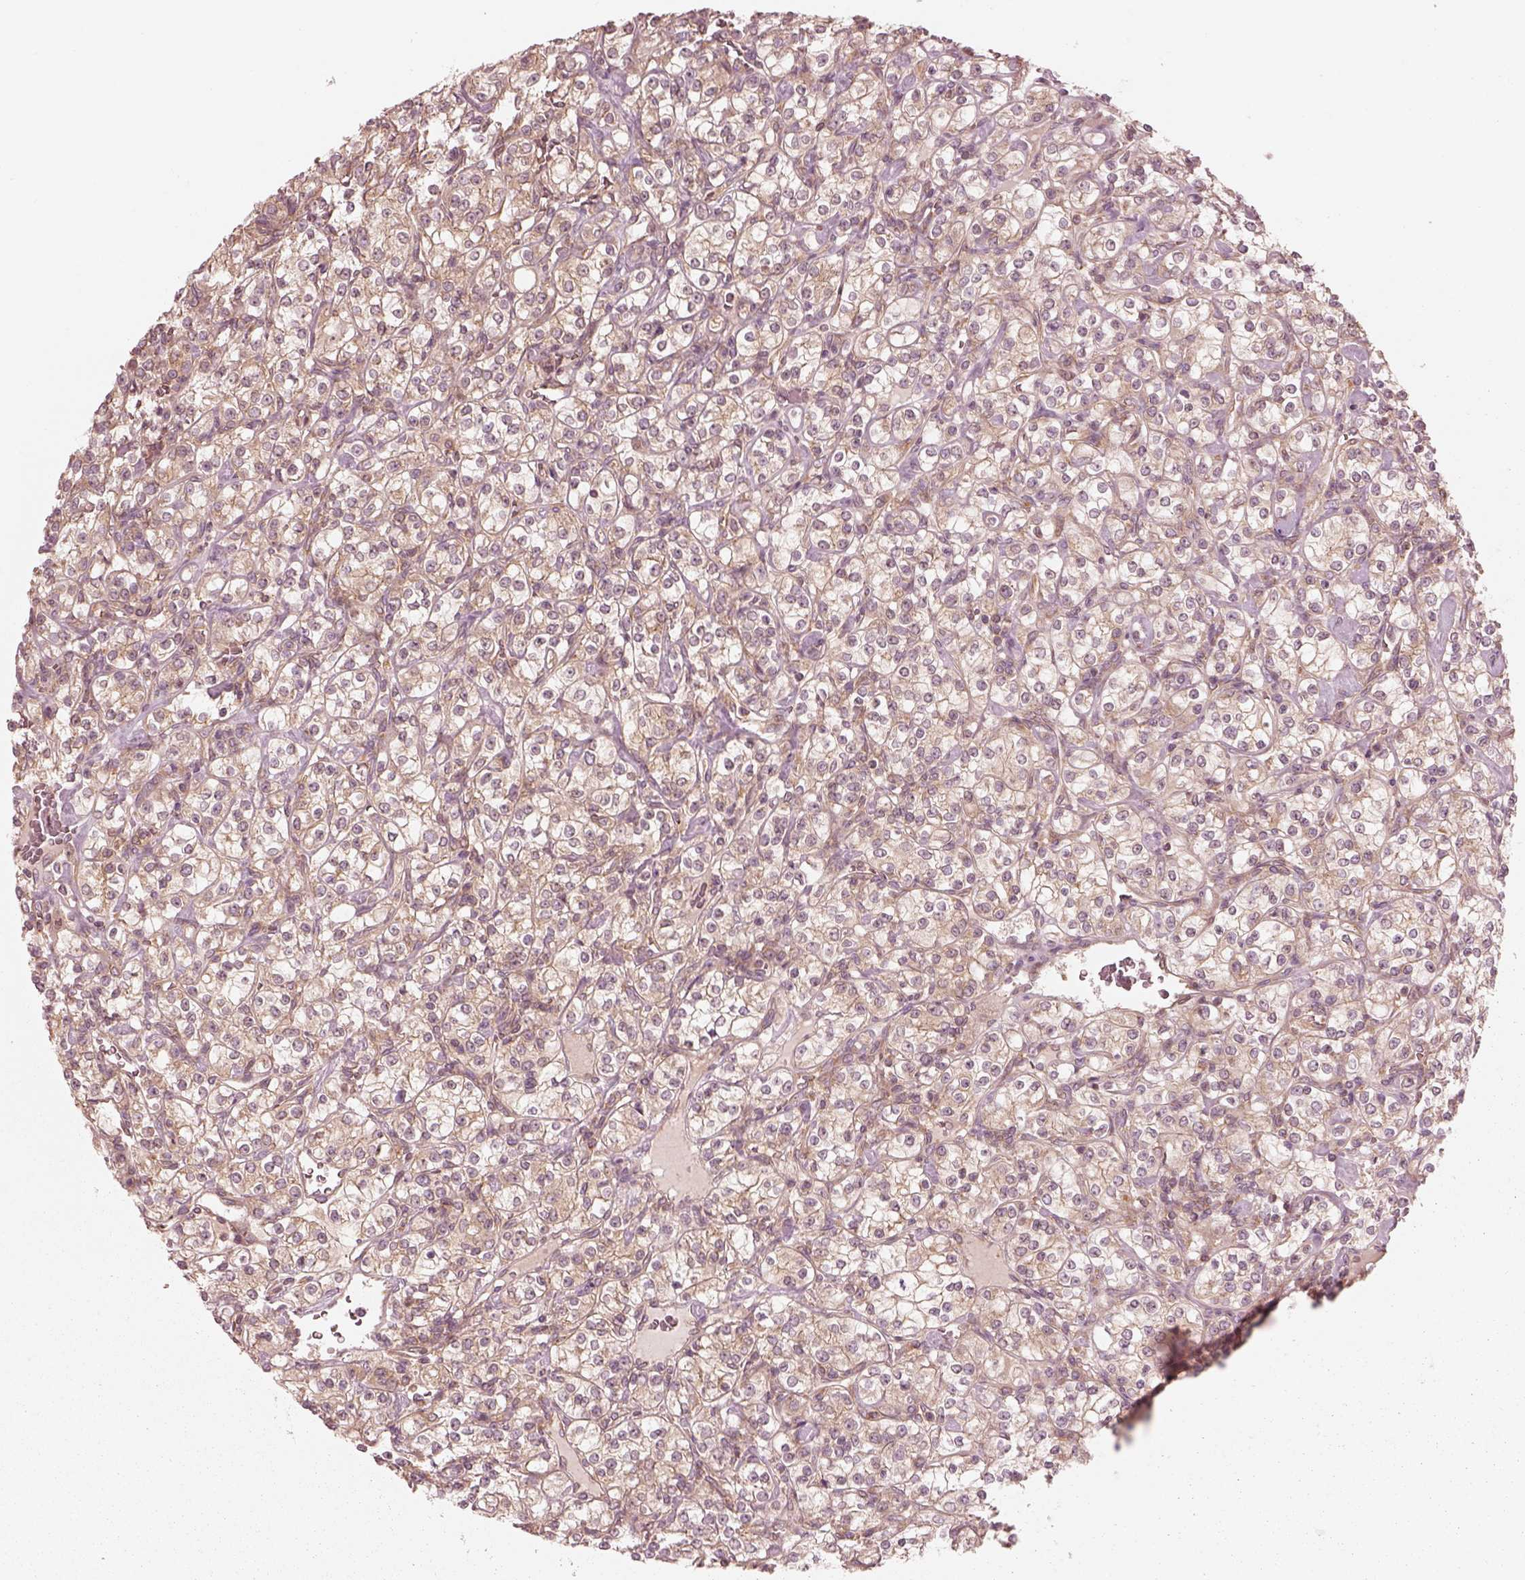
{"staining": {"intensity": "weak", "quantity": ">75%", "location": "cytoplasmic/membranous"}, "tissue": "renal cancer", "cell_type": "Tumor cells", "image_type": "cancer", "snomed": [{"axis": "morphology", "description": "Adenocarcinoma, NOS"}, {"axis": "topography", "description": "Kidney"}], "caption": "Tumor cells exhibit low levels of weak cytoplasmic/membranous staining in approximately >75% of cells in human renal cancer.", "gene": "CNOT2", "patient": {"sex": "male", "age": 77}}